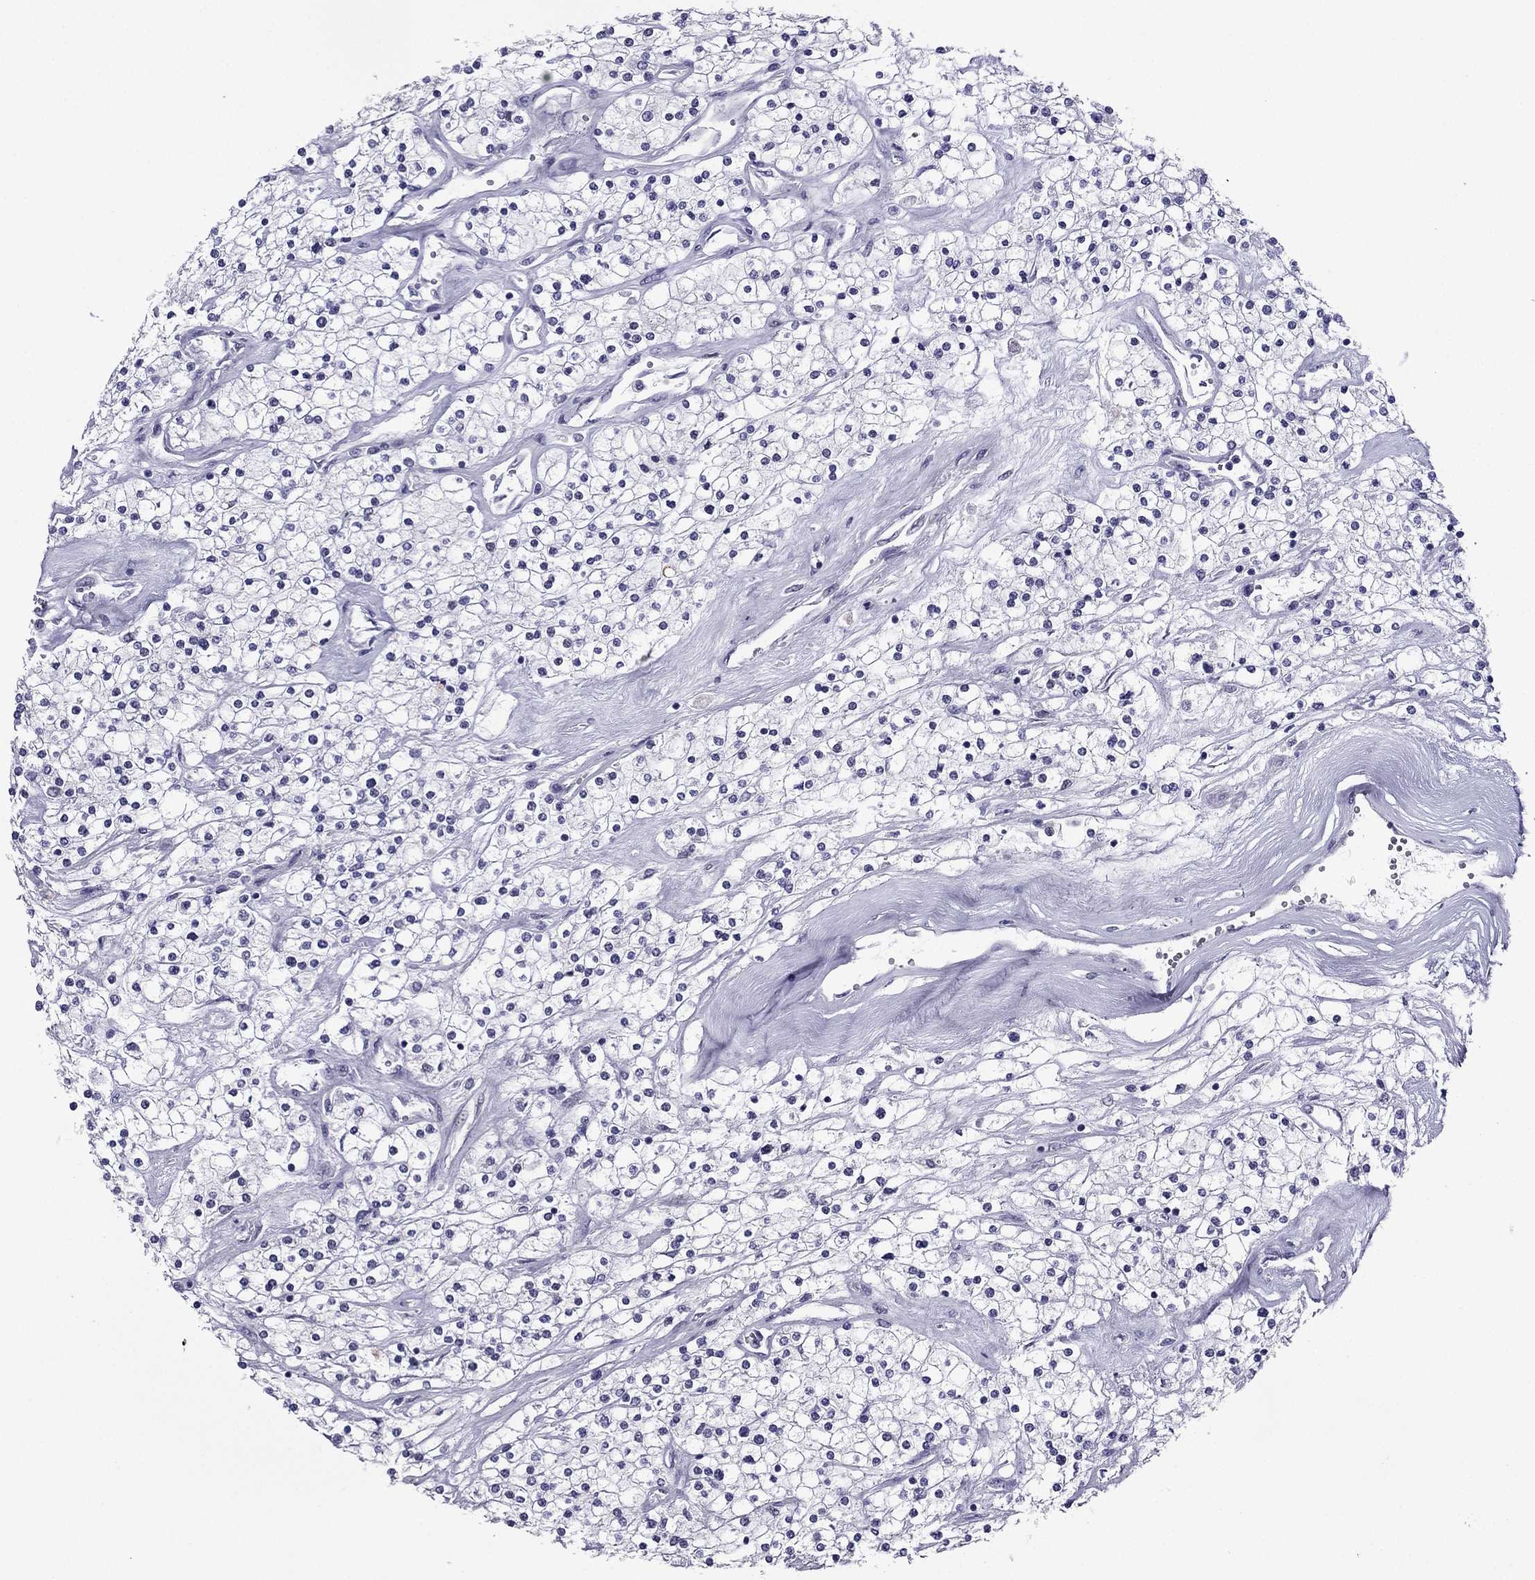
{"staining": {"intensity": "negative", "quantity": "none", "location": "none"}, "tissue": "renal cancer", "cell_type": "Tumor cells", "image_type": "cancer", "snomed": [{"axis": "morphology", "description": "Adenocarcinoma, NOS"}, {"axis": "topography", "description": "Kidney"}], "caption": "Immunohistochemical staining of renal adenocarcinoma displays no significant positivity in tumor cells.", "gene": "MYLK3", "patient": {"sex": "male", "age": 80}}